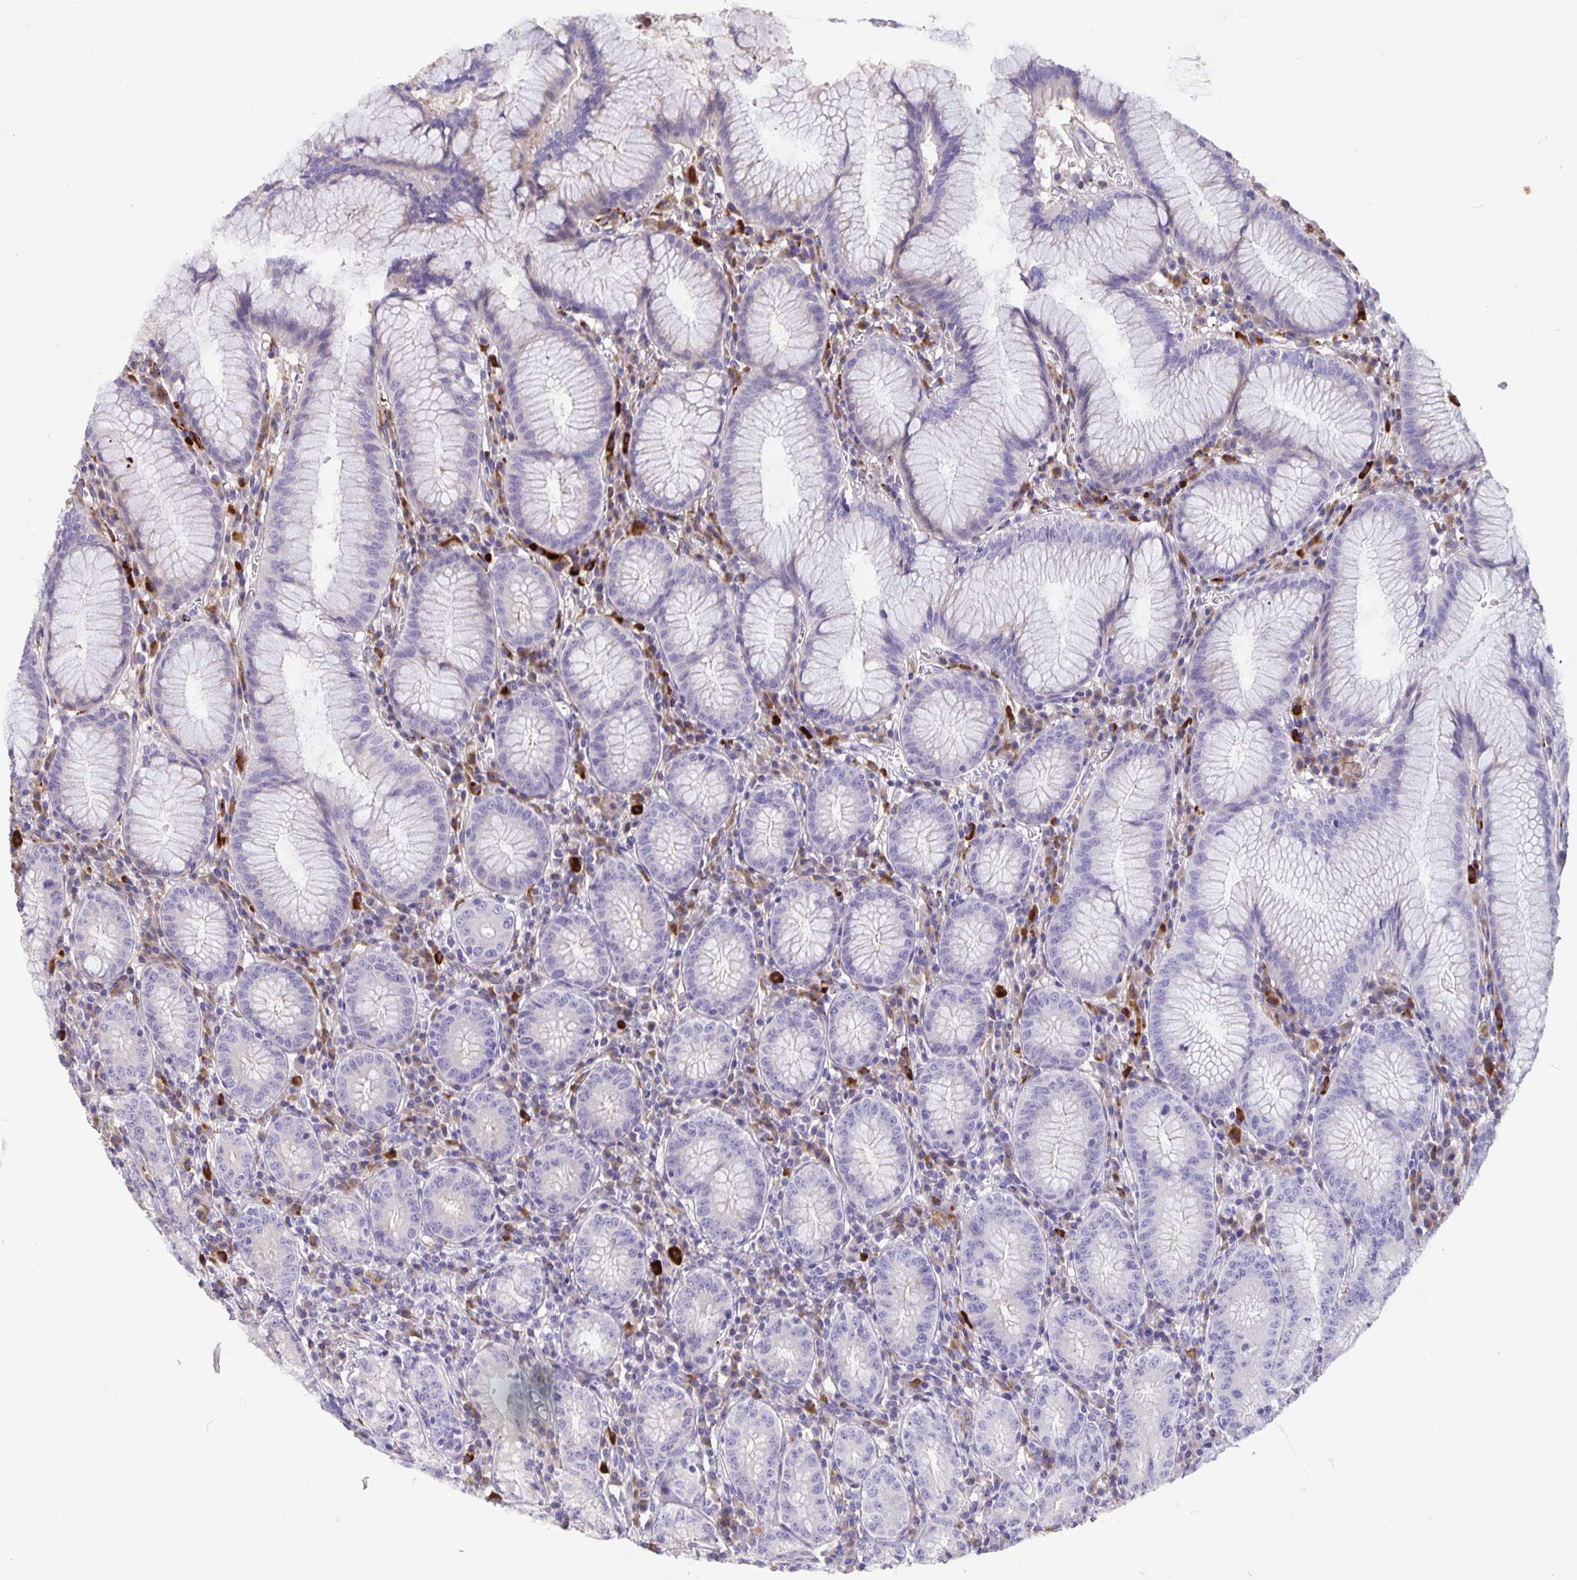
{"staining": {"intensity": "negative", "quantity": "none", "location": "none"}, "tissue": "stomach", "cell_type": "Glandular cells", "image_type": "normal", "snomed": [{"axis": "morphology", "description": "Normal tissue, NOS"}, {"axis": "topography", "description": "Stomach"}], "caption": "There is no significant positivity in glandular cells of stomach.", "gene": "EML6", "patient": {"sex": "male", "age": 55}}